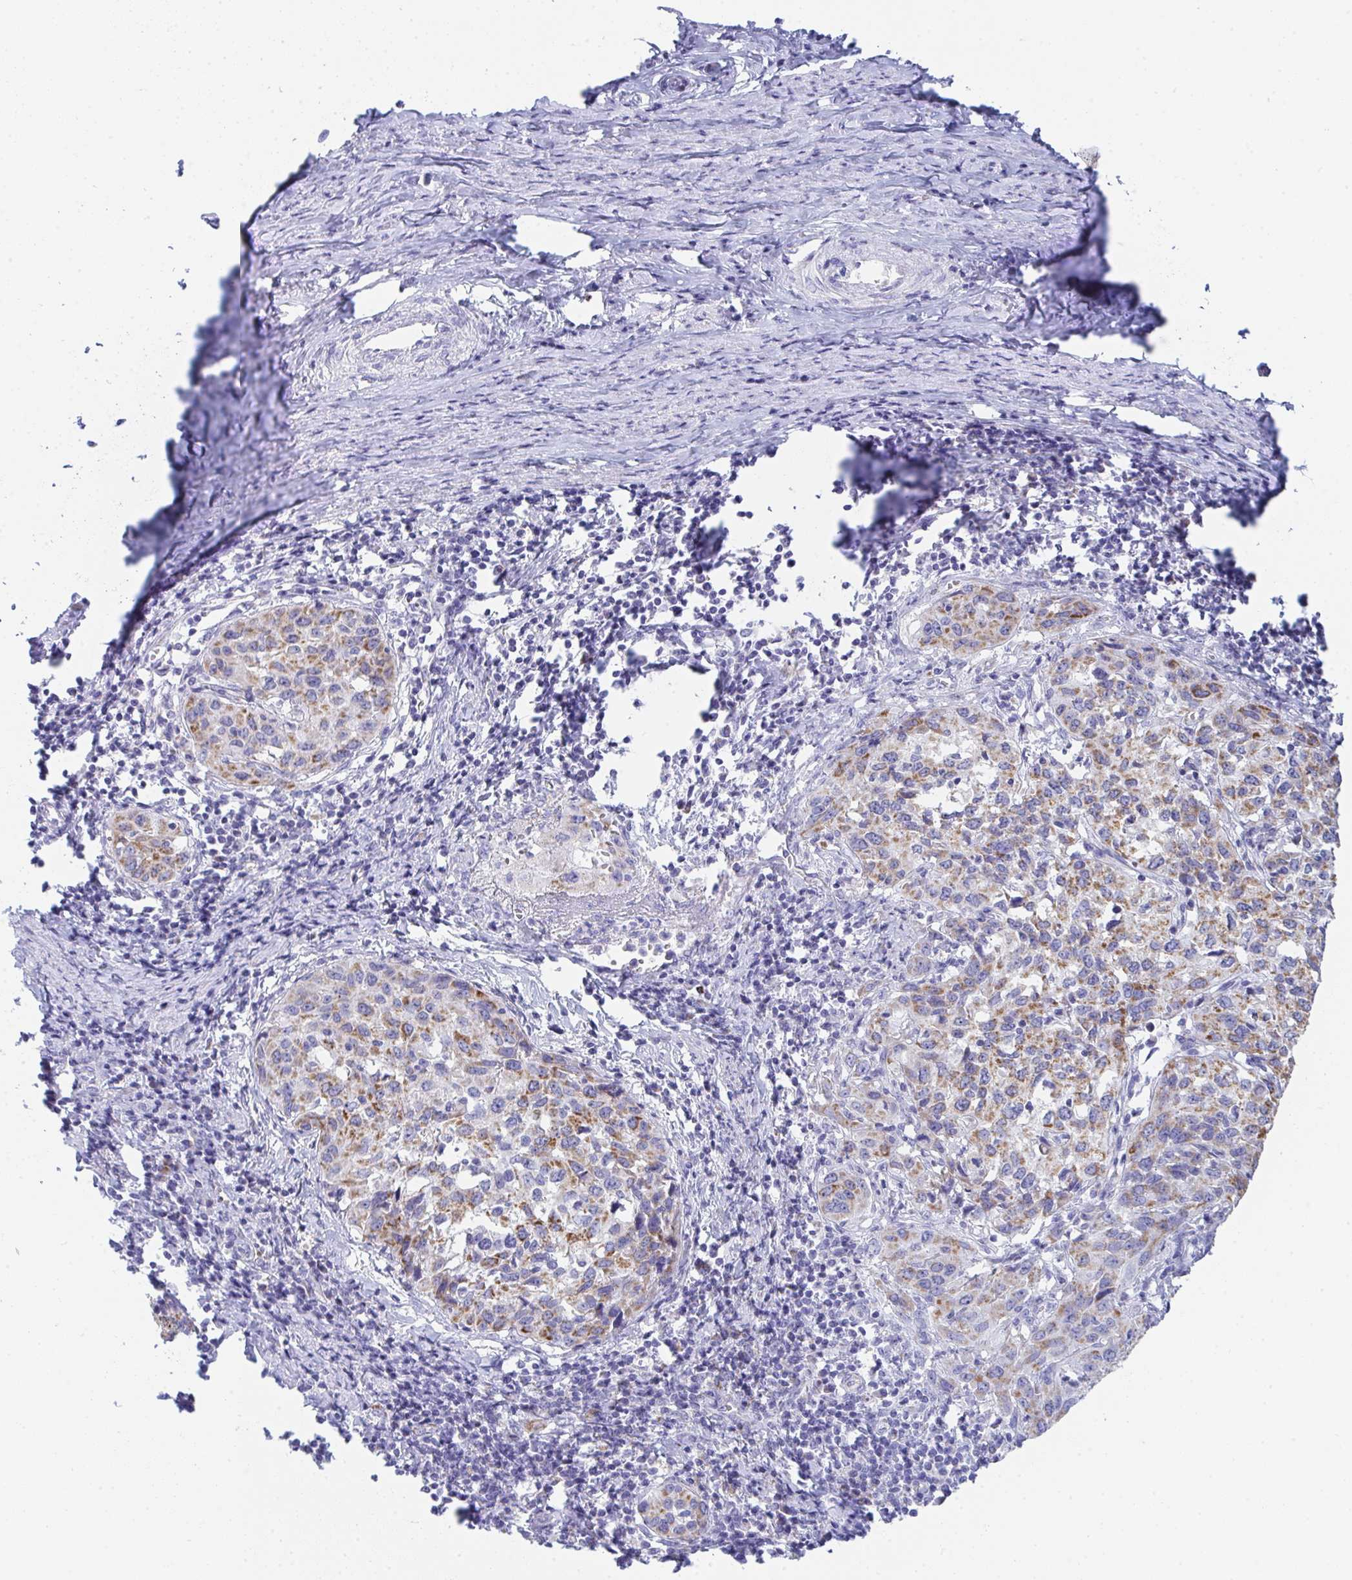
{"staining": {"intensity": "moderate", "quantity": ">75%", "location": "cytoplasmic/membranous"}, "tissue": "cervical cancer", "cell_type": "Tumor cells", "image_type": "cancer", "snomed": [{"axis": "morphology", "description": "Squamous cell carcinoma, NOS"}, {"axis": "topography", "description": "Cervix"}], "caption": "Immunohistochemical staining of human squamous cell carcinoma (cervical) shows medium levels of moderate cytoplasmic/membranous protein expression in about >75% of tumor cells. The staining was performed using DAB (3,3'-diaminobenzidine) to visualize the protein expression in brown, while the nuclei were stained in blue with hematoxylin (Magnification: 20x).", "gene": "AIFM1", "patient": {"sex": "female", "age": 51}}